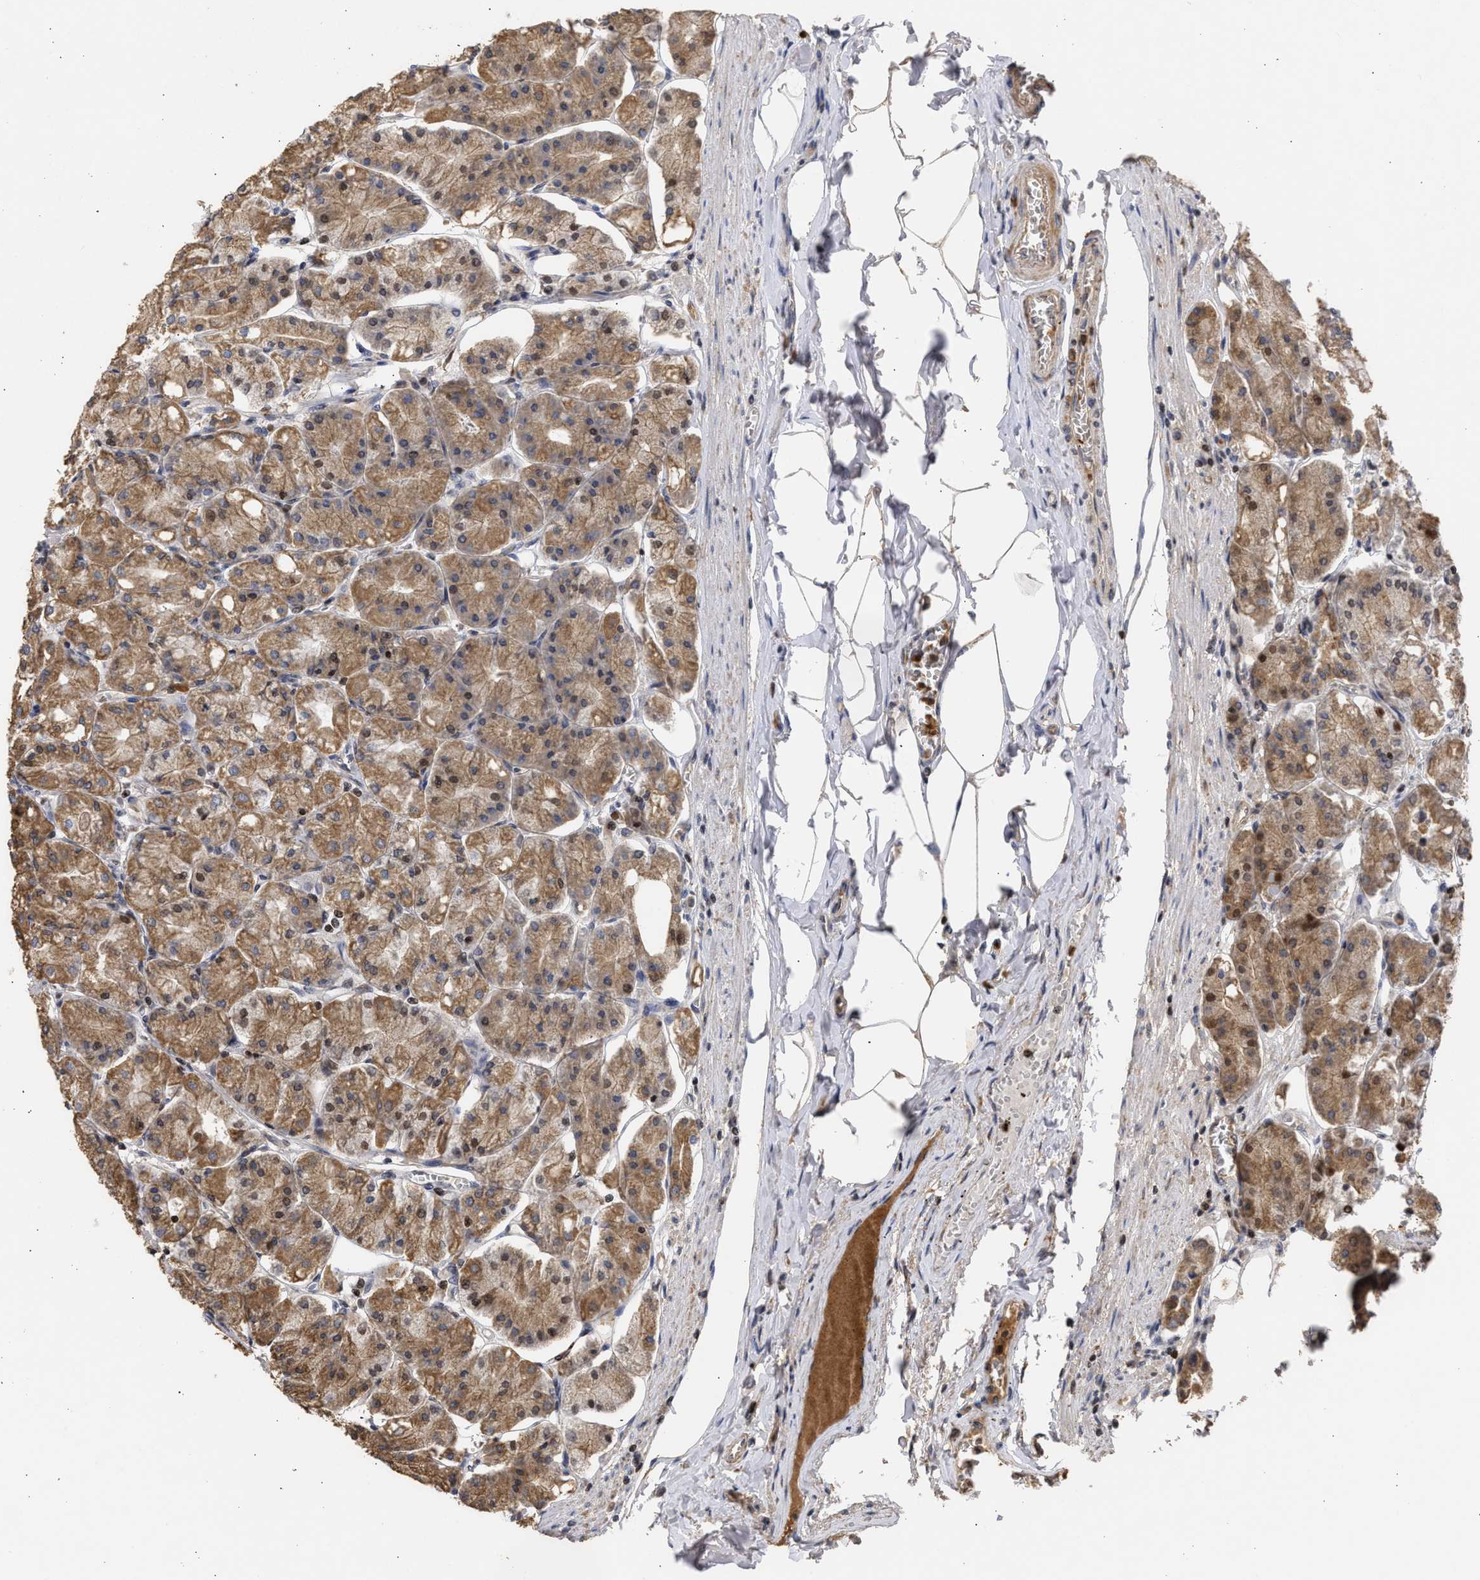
{"staining": {"intensity": "moderate", "quantity": ">75%", "location": "cytoplasmic/membranous,nuclear"}, "tissue": "stomach", "cell_type": "Glandular cells", "image_type": "normal", "snomed": [{"axis": "morphology", "description": "Normal tissue, NOS"}, {"axis": "topography", "description": "Stomach, lower"}], "caption": "Protein expression analysis of normal stomach displays moderate cytoplasmic/membranous,nuclear staining in approximately >75% of glandular cells.", "gene": "ENSG00000142539", "patient": {"sex": "male", "age": 71}}